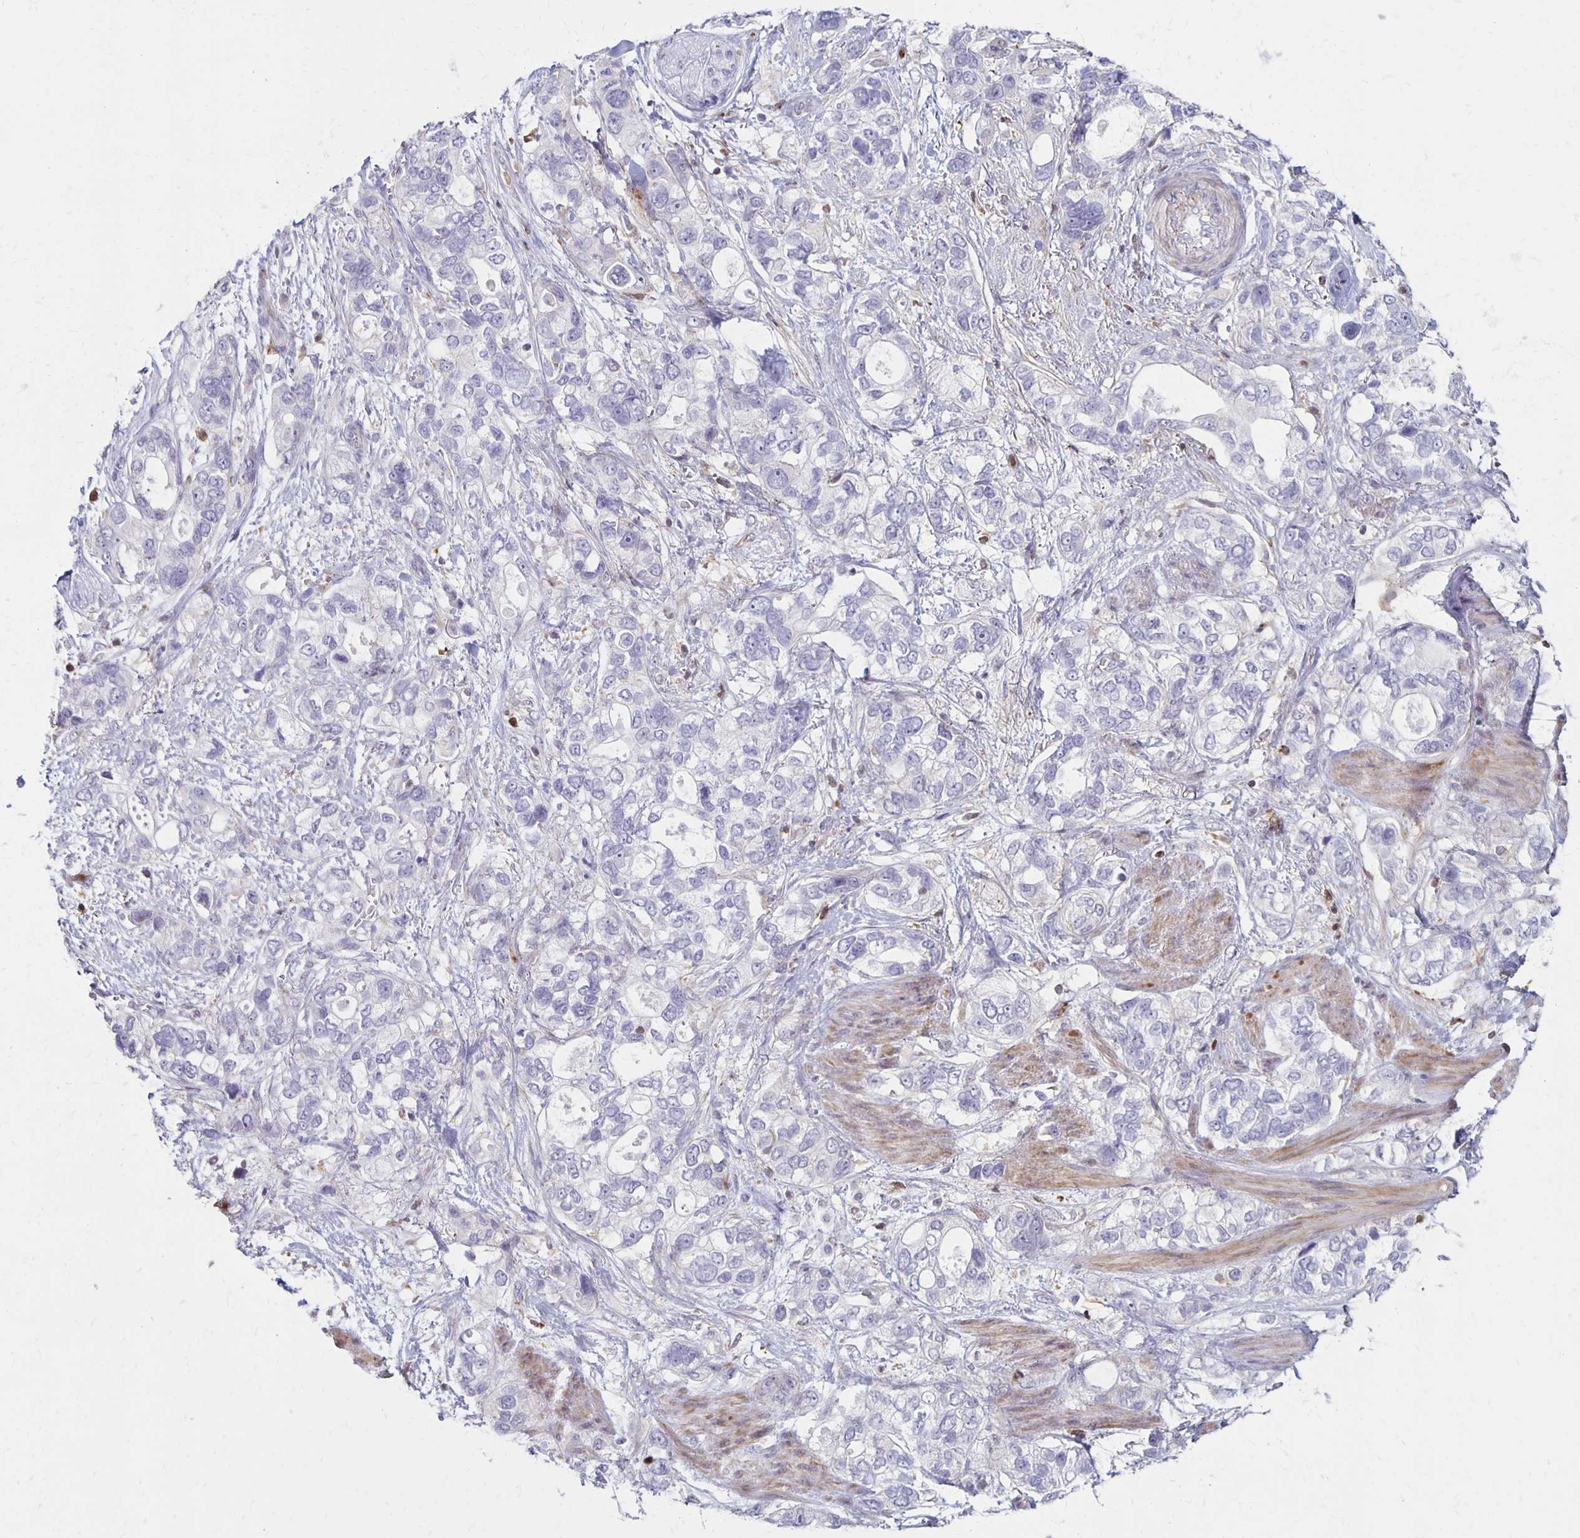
{"staining": {"intensity": "negative", "quantity": "none", "location": "none"}, "tissue": "stomach cancer", "cell_type": "Tumor cells", "image_type": "cancer", "snomed": [{"axis": "morphology", "description": "Adenocarcinoma, NOS"}, {"axis": "topography", "description": "Stomach, upper"}], "caption": "Stomach adenocarcinoma was stained to show a protein in brown. There is no significant staining in tumor cells.", "gene": "CCL21", "patient": {"sex": "female", "age": 81}}